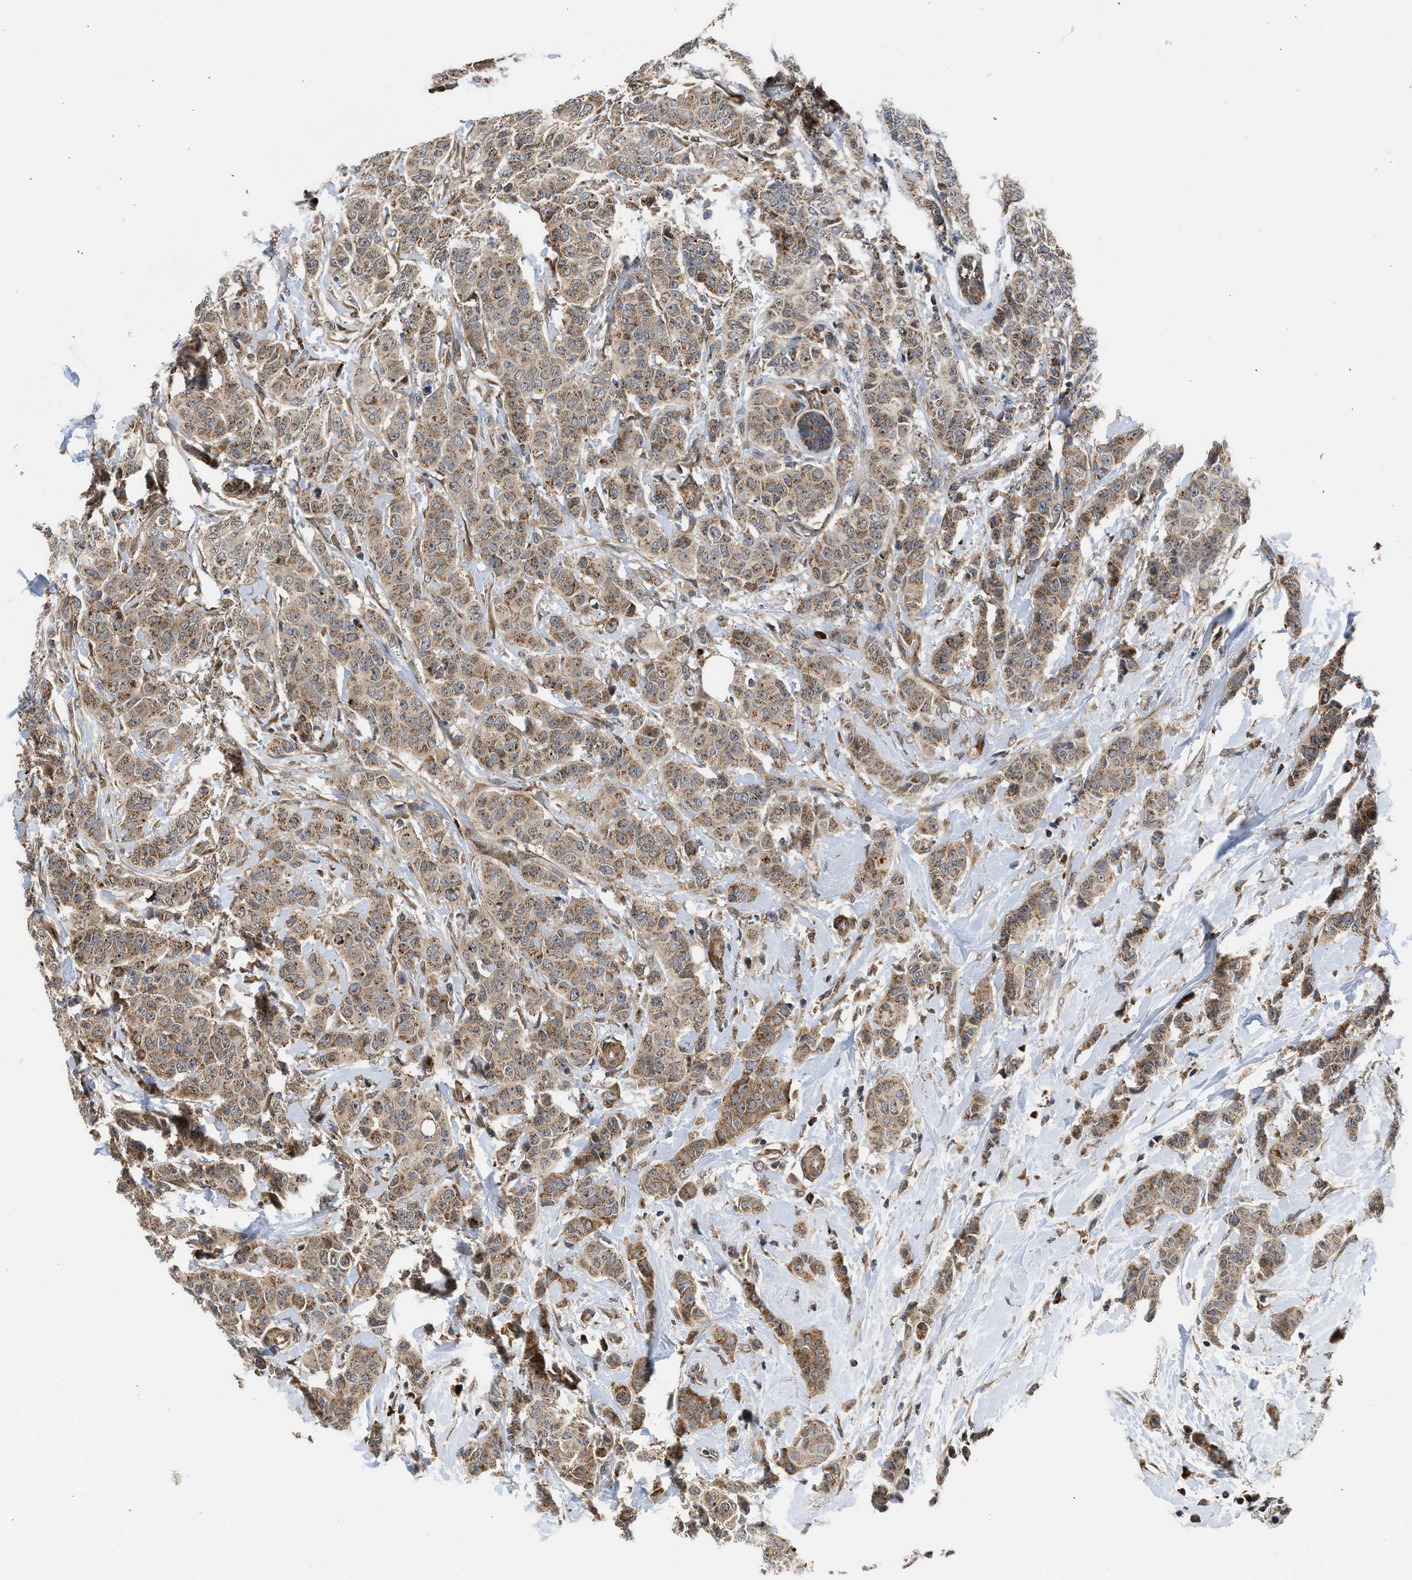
{"staining": {"intensity": "moderate", "quantity": ">75%", "location": "cytoplasmic/membranous"}, "tissue": "breast cancer", "cell_type": "Tumor cells", "image_type": "cancer", "snomed": [{"axis": "morphology", "description": "Normal tissue, NOS"}, {"axis": "morphology", "description": "Duct carcinoma"}, {"axis": "topography", "description": "Breast"}], "caption": "A micrograph showing moderate cytoplasmic/membranous expression in about >75% of tumor cells in invasive ductal carcinoma (breast), as visualized by brown immunohistochemical staining.", "gene": "POLG2", "patient": {"sex": "female", "age": 40}}